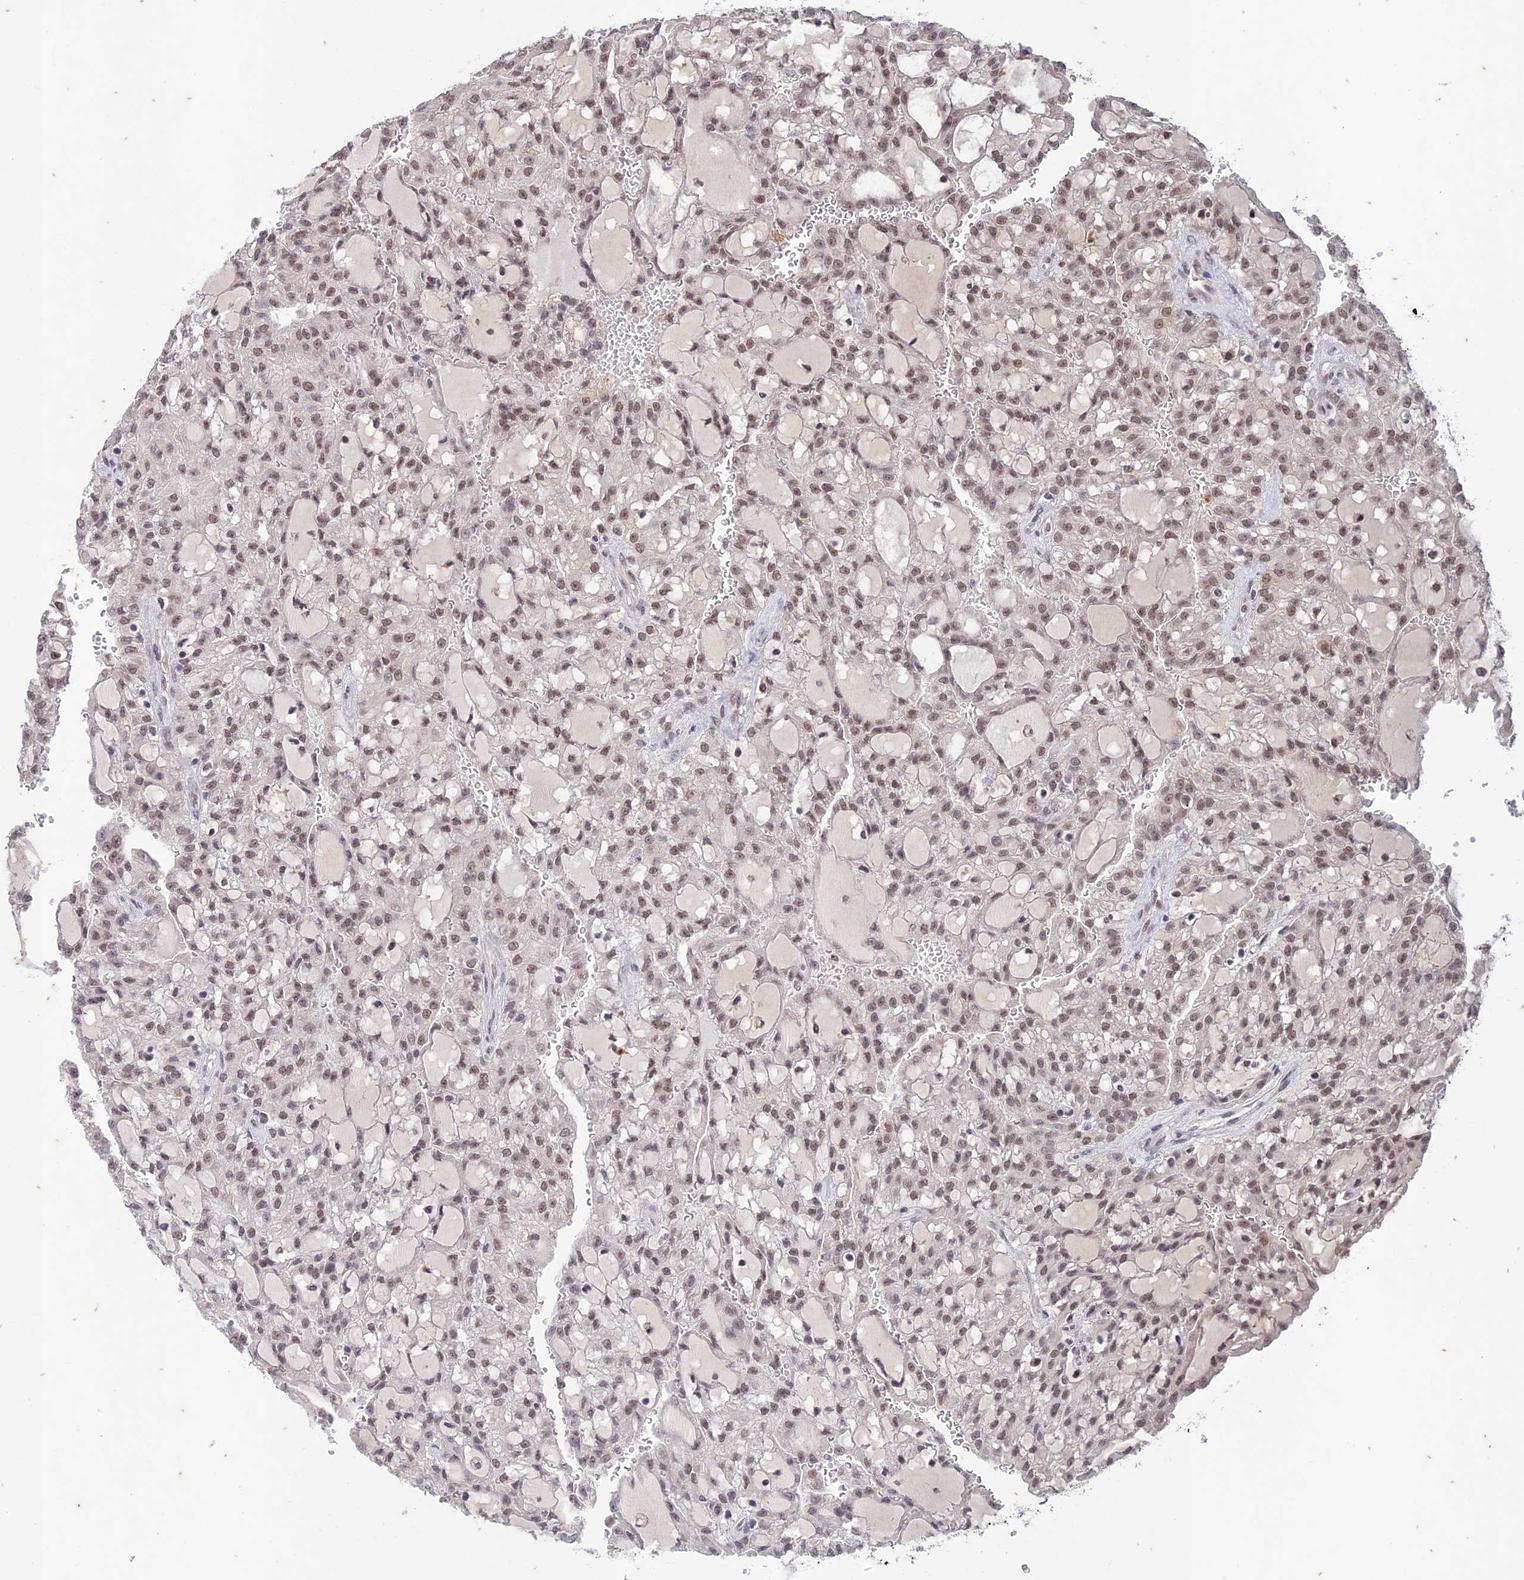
{"staining": {"intensity": "weak", "quantity": ">75%", "location": "nuclear"}, "tissue": "renal cancer", "cell_type": "Tumor cells", "image_type": "cancer", "snomed": [{"axis": "morphology", "description": "Adenocarcinoma, NOS"}, {"axis": "topography", "description": "Kidney"}], "caption": "Tumor cells show low levels of weak nuclear positivity in approximately >75% of cells in renal cancer (adenocarcinoma).", "gene": "POP4", "patient": {"sex": "male", "age": 63}}